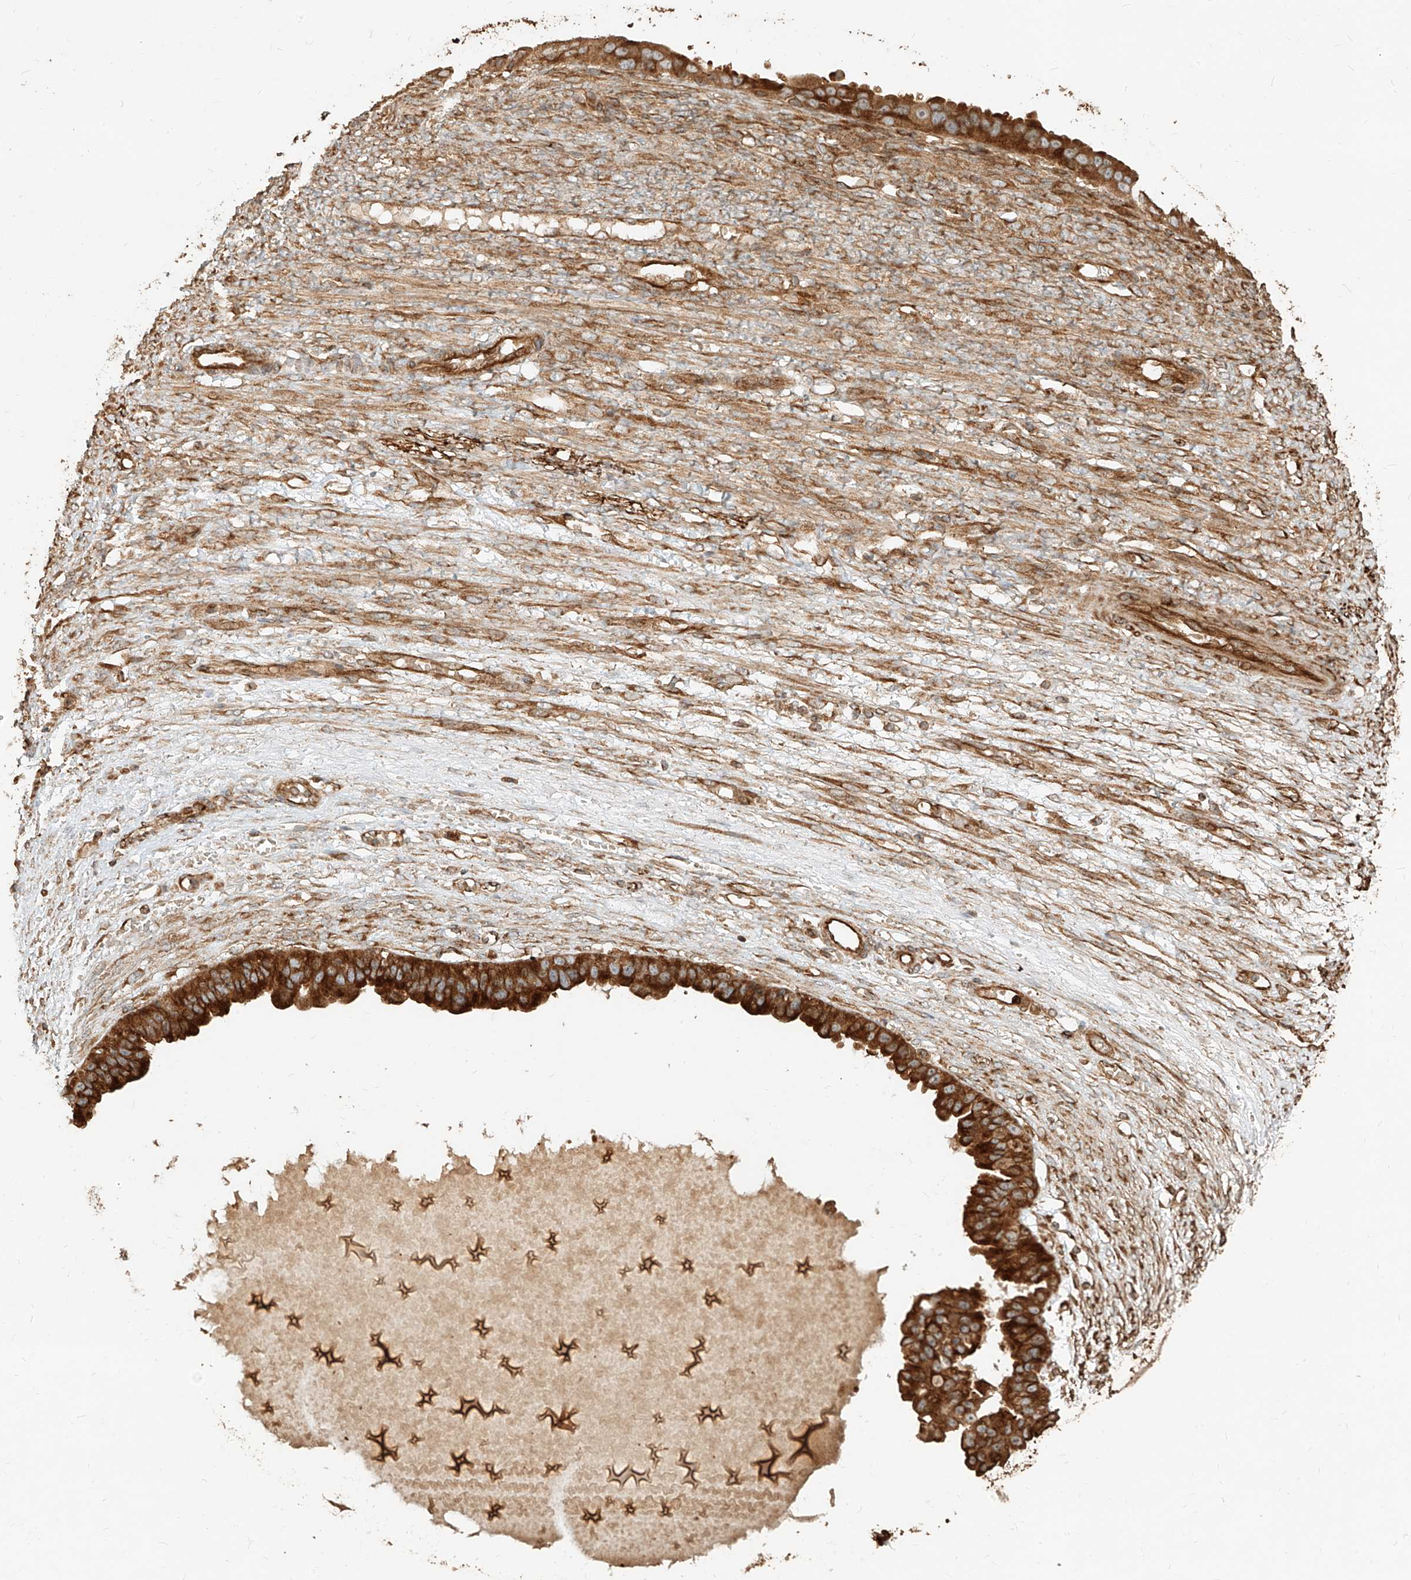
{"staining": {"intensity": "strong", "quantity": ">75%", "location": "cytoplasmic/membranous"}, "tissue": "ovarian cancer", "cell_type": "Tumor cells", "image_type": "cancer", "snomed": [{"axis": "morphology", "description": "Cystadenocarcinoma, serous, NOS"}, {"axis": "topography", "description": "Ovary"}], "caption": "The histopathology image reveals a brown stain indicating the presence of a protein in the cytoplasmic/membranous of tumor cells in serous cystadenocarcinoma (ovarian).", "gene": "EFNB1", "patient": {"sex": "female", "age": 58}}